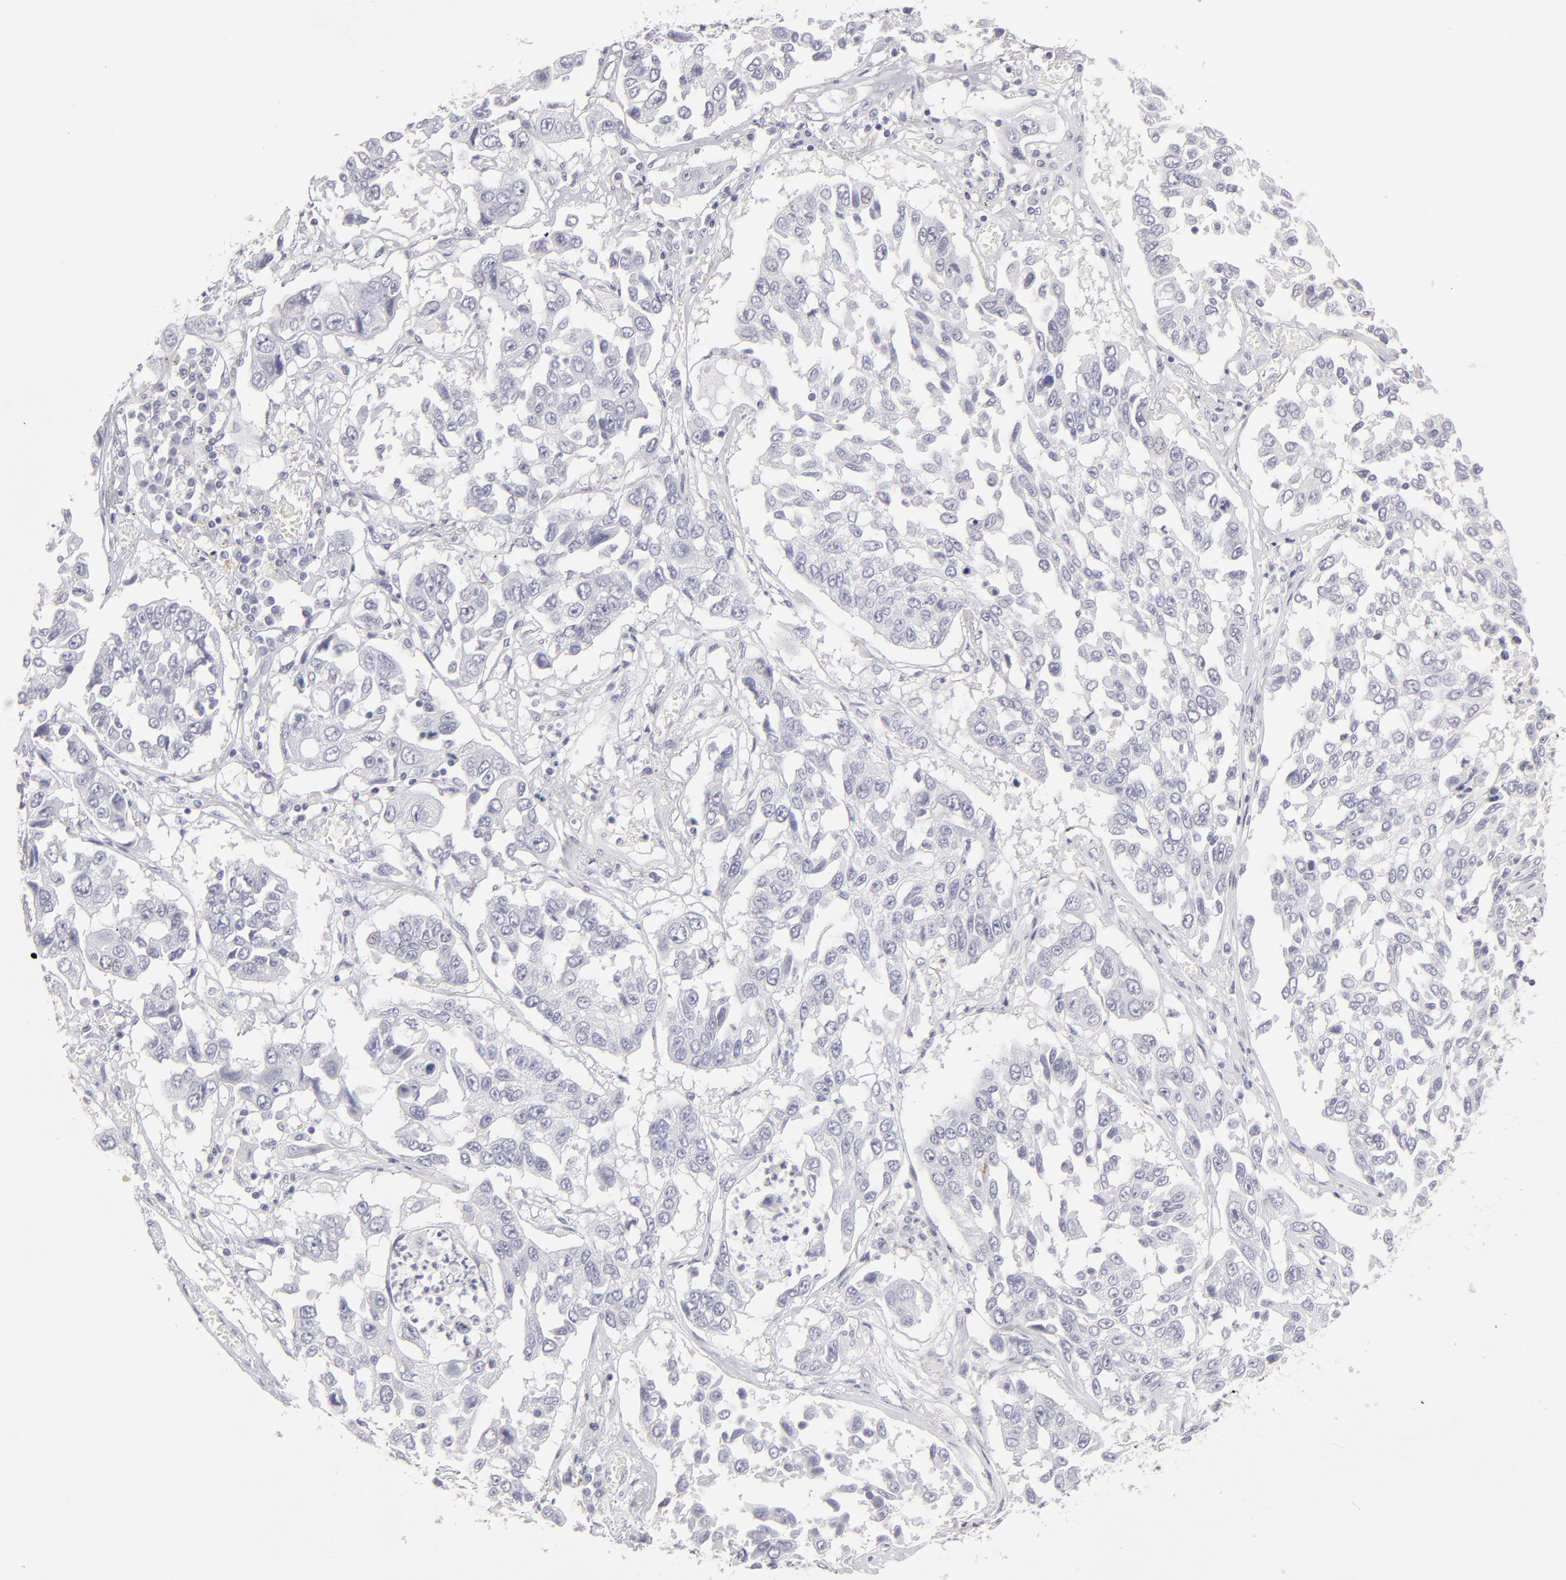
{"staining": {"intensity": "negative", "quantity": "none", "location": "none"}, "tissue": "lung cancer", "cell_type": "Tumor cells", "image_type": "cancer", "snomed": [{"axis": "morphology", "description": "Squamous cell carcinoma, NOS"}, {"axis": "topography", "description": "Lung"}], "caption": "Immunohistochemistry image of neoplastic tissue: lung cancer stained with DAB (3,3'-diaminobenzidine) displays no significant protein expression in tumor cells. The staining was performed using DAB (3,3'-diaminobenzidine) to visualize the protein expression in brown, while the nuclei were stained in blue with hematoxylin (Magnification: 20x).", "gene": "ABCC4", "patient": {"sex": "male", "age": 71}}